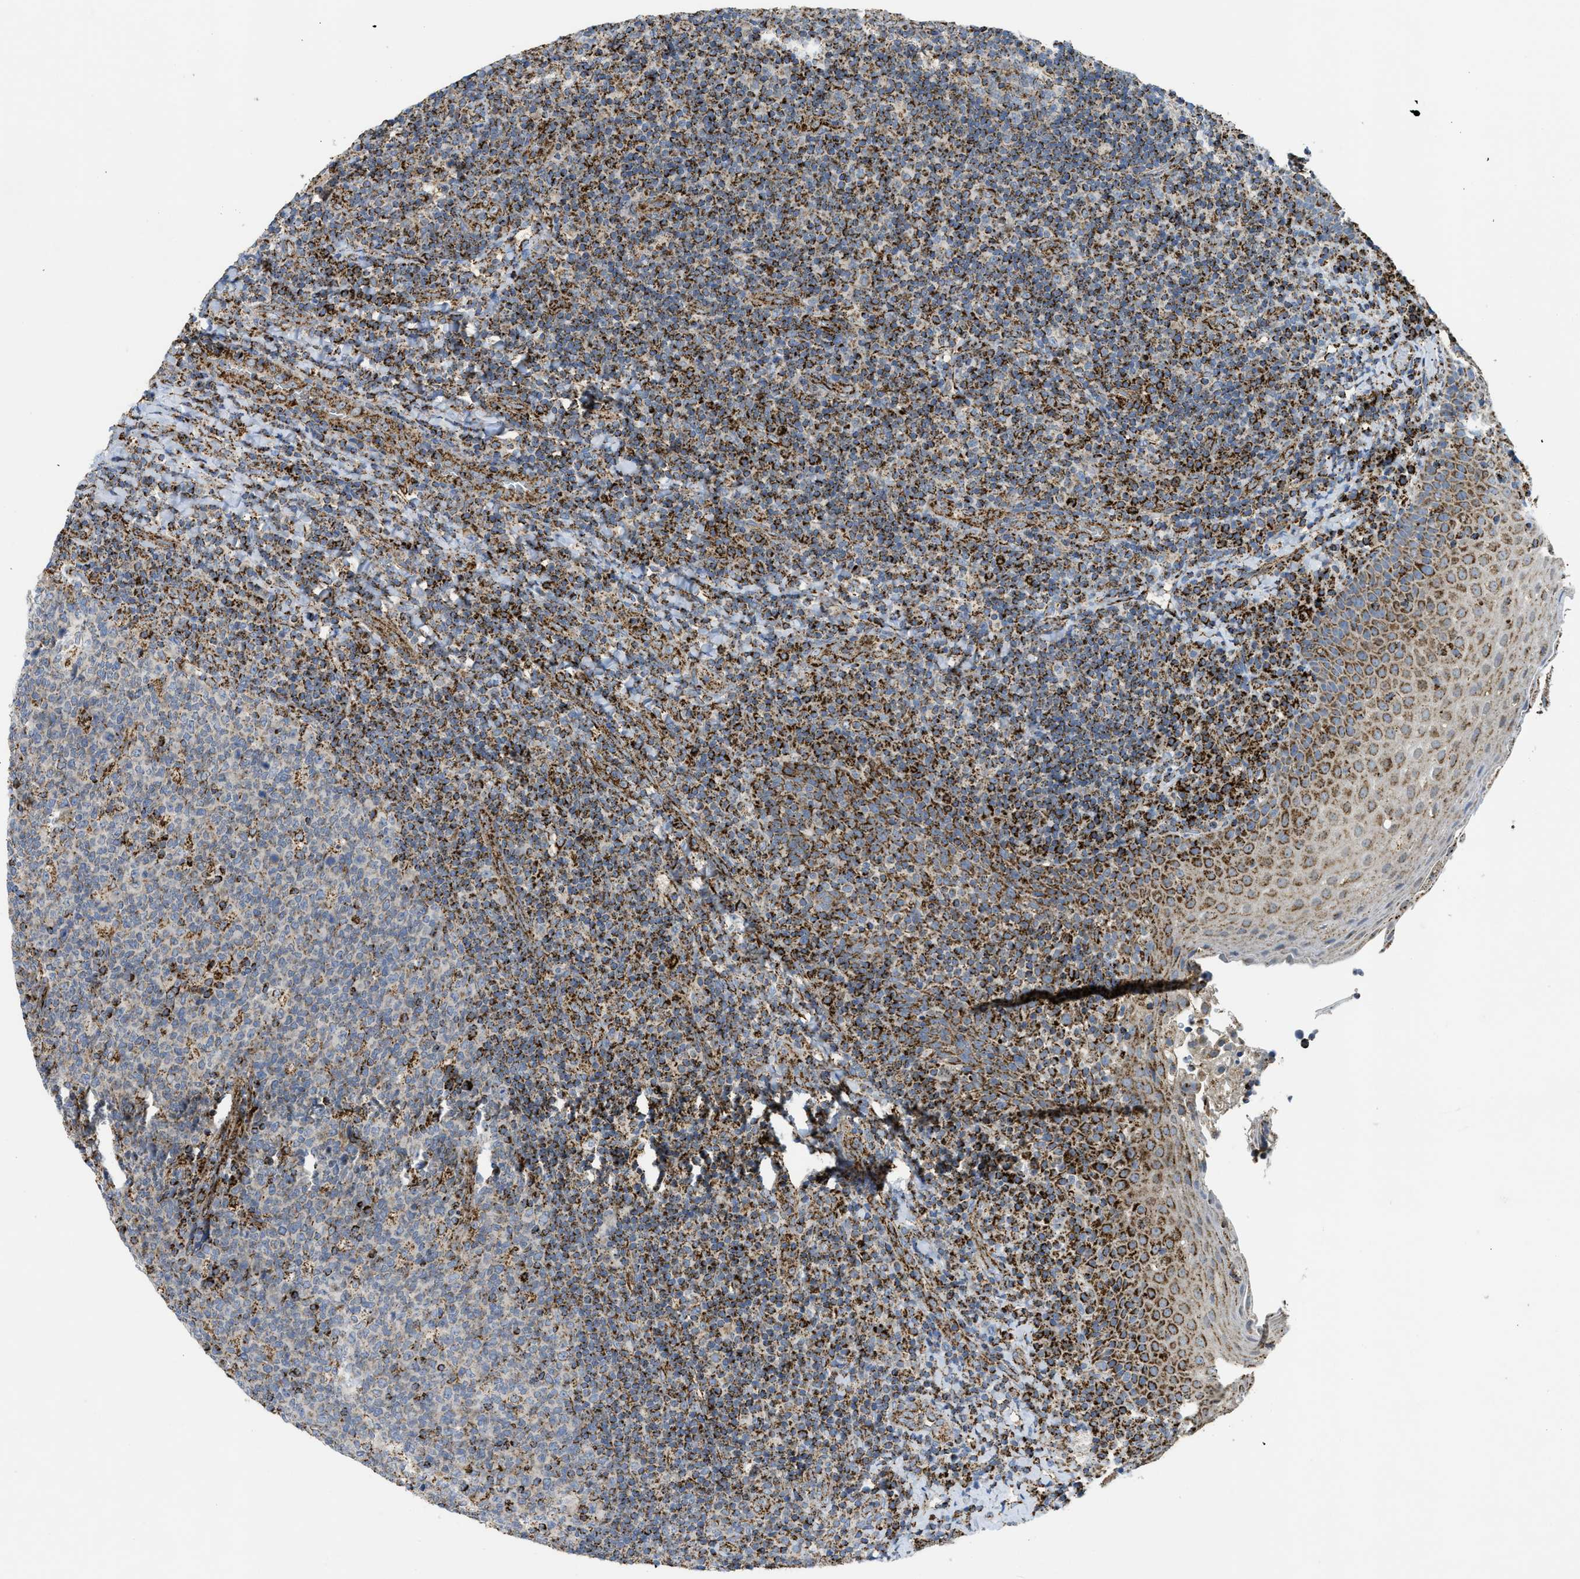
{"staining": {"intensity": "strong", "quantity": "25%-75%", "location": "cytoplasmic/membranous"}, "tissue": "tonsil", "cell_type": "Germinal center cells", "image_type": "normal", "snomed": [{"axis": "morphology", "description": "Normal tissue, NOS"}, {"axis": "topography", "description": "Tonsil"}], "caption": "Protein staining reveals strong cytoplasmic/membranous positivity in approximately 25%-75% of germinal center cells in normal tonsil.", "gene": "SQOR", "patient": {"sex": "male", "age": 17}}